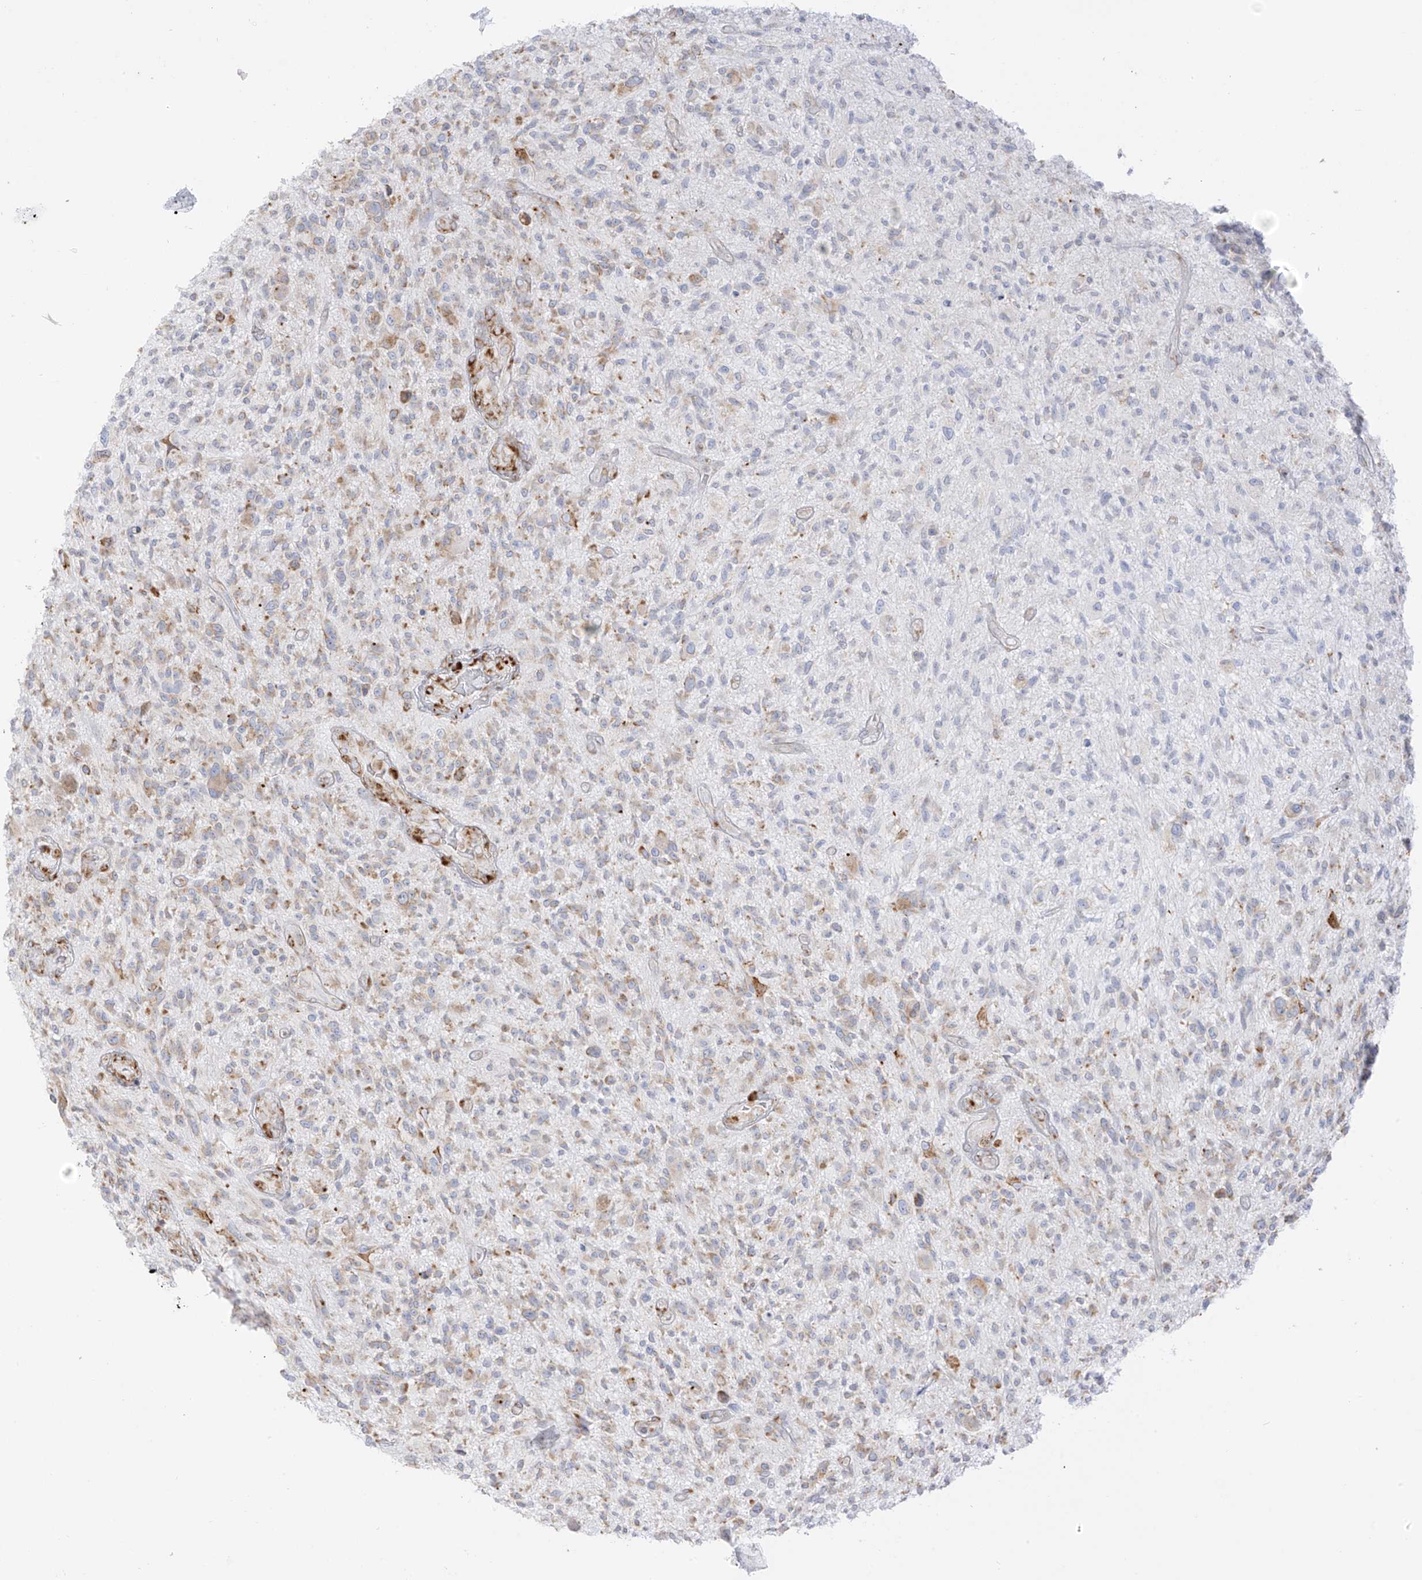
{"staining": {"intensity": "weak", "quantity": "<25%", "location": "cytoplasmic/membranous"}, "tissue": "glioma", "cell_type": "Tumor cells", "image_type": "cancer", "snomed": [{"axis": "morphology", "description": "Glioma, malignant, High grade"}, {"axis": "topography", "description": "Brain"}], "caption": "Immunohistochemistry of human glioma shows no staining in tumor cells.", "gene": "LRRC59", "patient": {"sex": "male", "age": 47}}